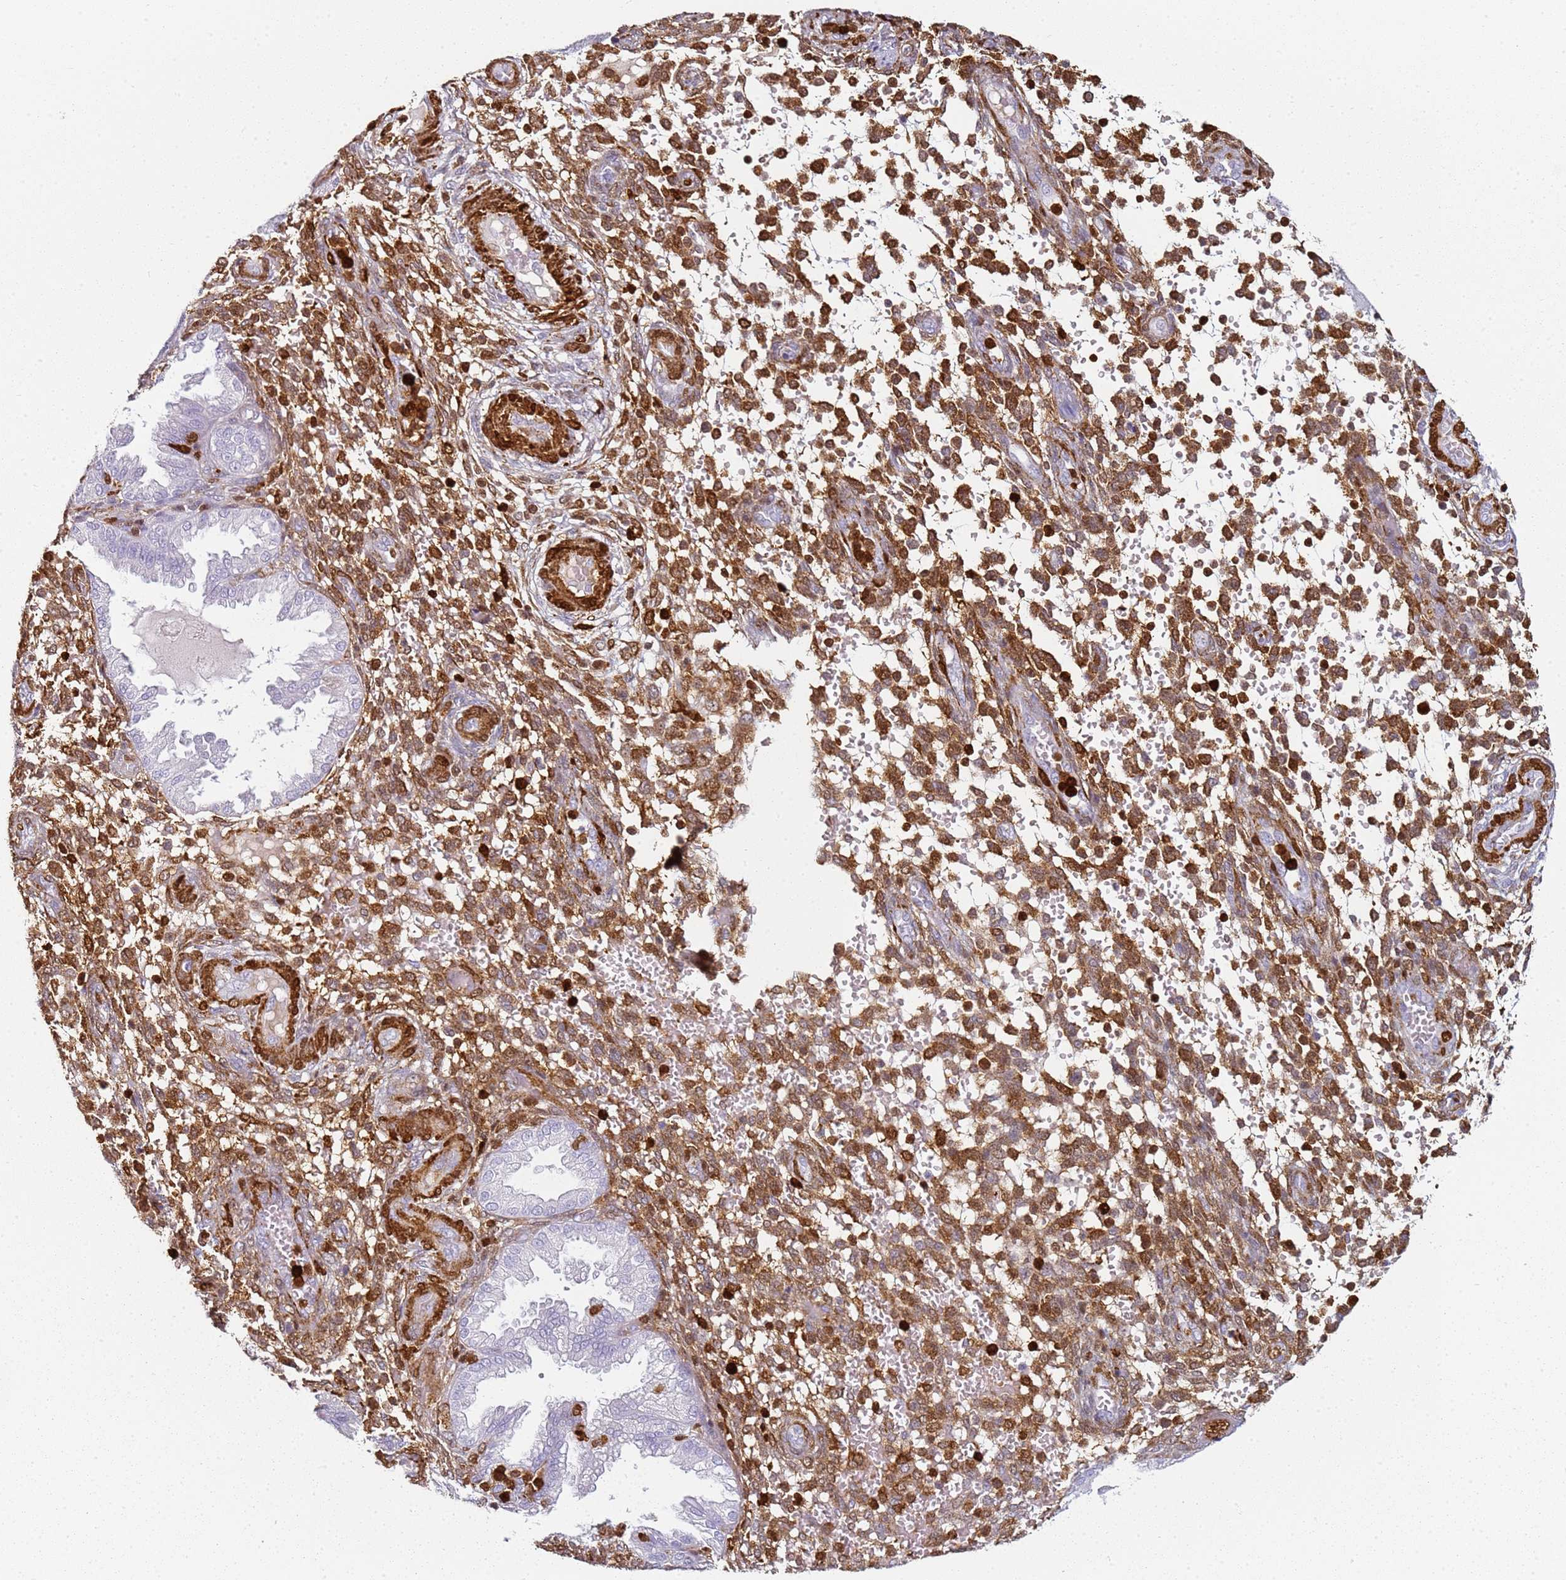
{"staining": {"intensity": "moderate", "quantity": "25%-75%", "location": "cytoplasmic/membranous,nuclear"}, "tissue": "endometrium", "cell_type": "Cells in endometrial stroma", "image_type": "normal", "snomed": [{"axis": "morphology", "description": "Normal tissue, NOS"}, {"axis": "topography", "description": "Endometrium"}], "caption": "Cells in endometrial stroma display medium levels of moderate cytoplasmic/membranous,nuclear positivity in about 25%-75% of cells in benign endometrium. The protein is stained brown, and the nuclei are stained in blue (DAB IHC with brightfield microscopy, high magnification).", "gene": "S100A4", "patient": {"sex": "female", "age": 33}}